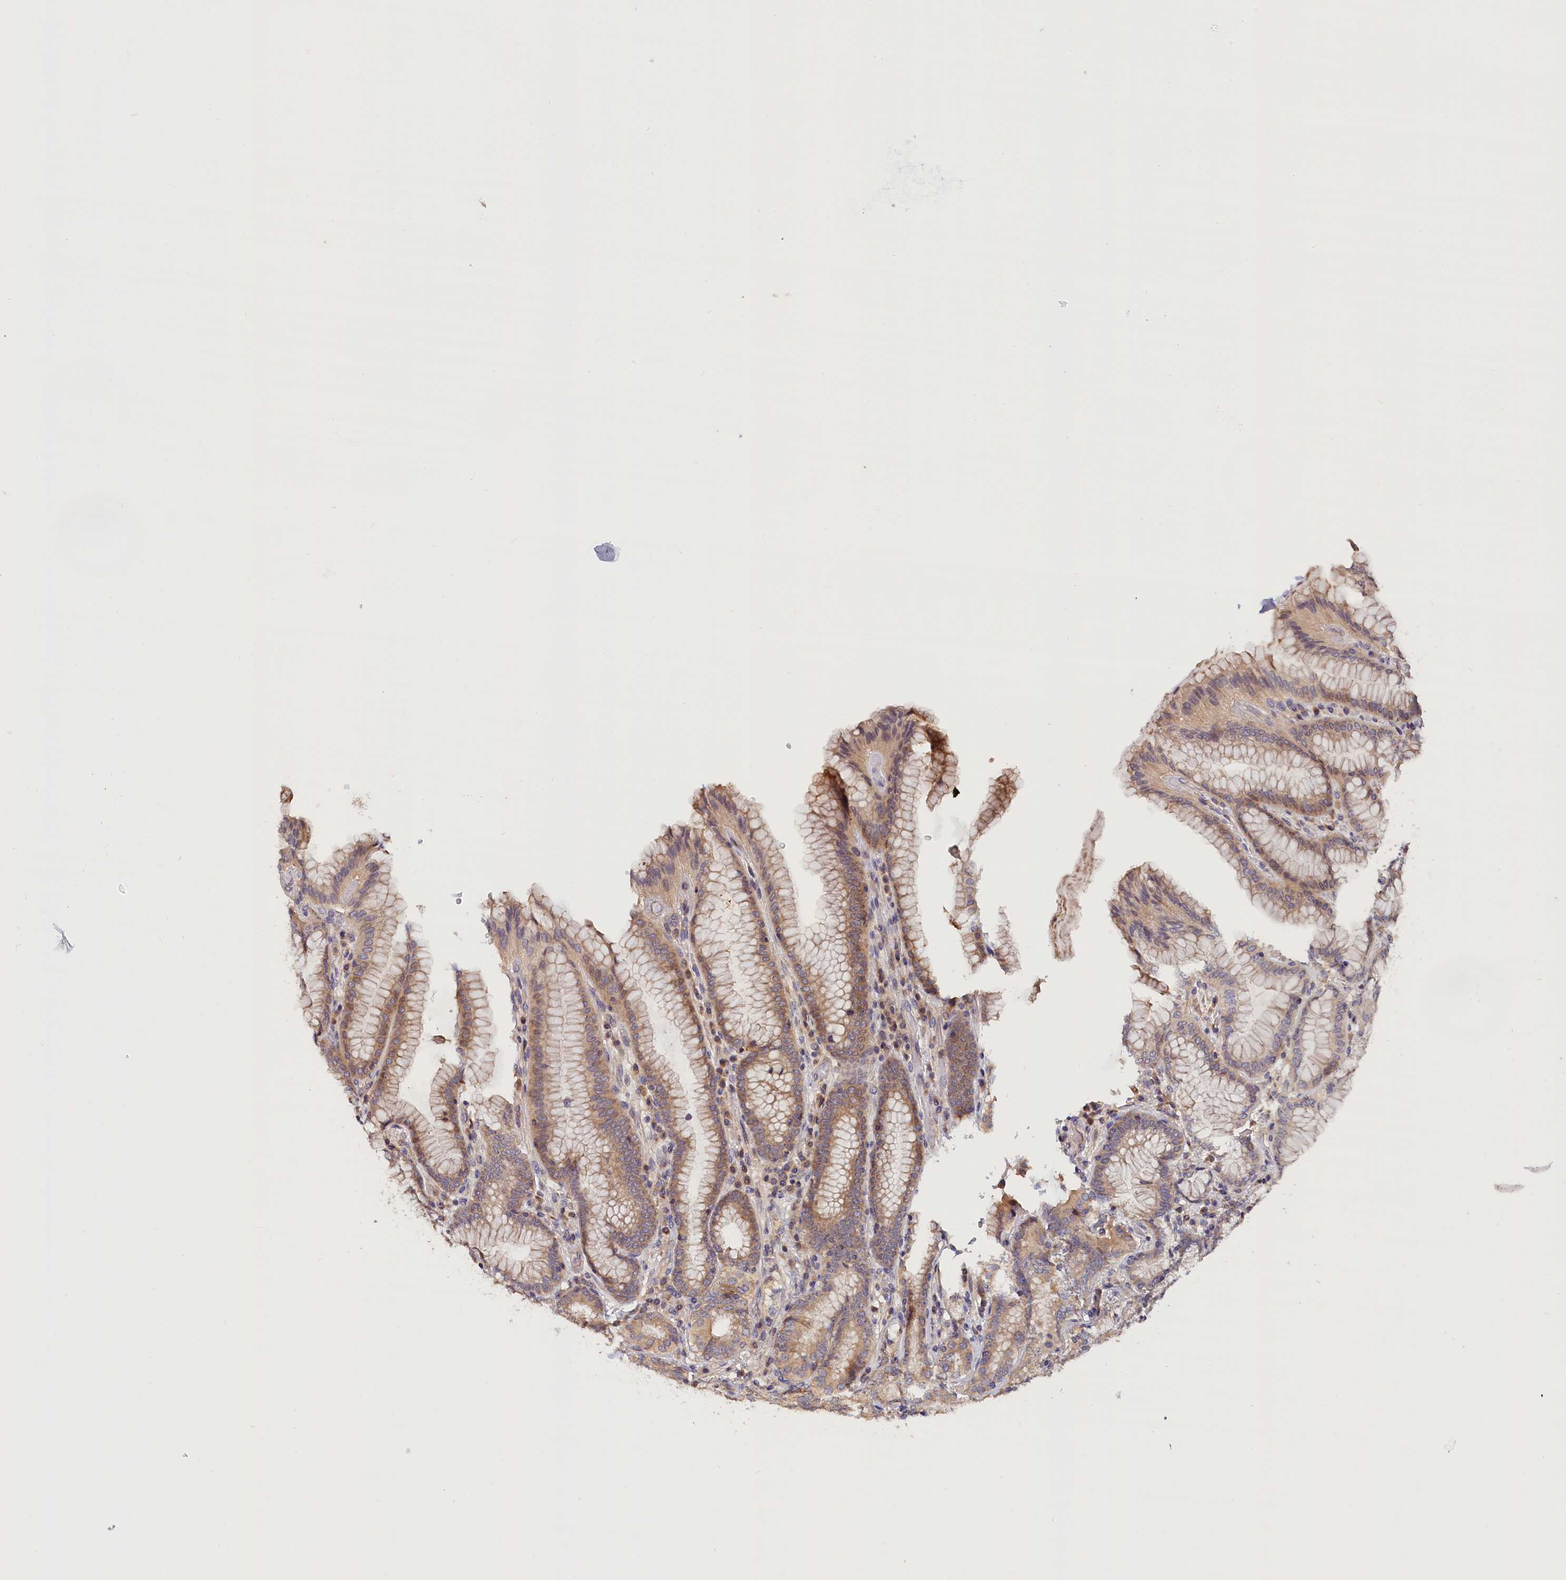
{"staining": {"intensity": "strong", "quantity": "25%-75%", "location": "cytoplasmic/membranous"}, "tissue": "stomach", "cell_type": "Glandular cells", "image_type": "normal", "snomed": [{"axis": "morphology", "description": "Normal tissue, NOS"}, {"axis": "topography", "description": "Stomach, upper"}, {"axis": "topography", "description": "Stomach, lower"}], "caption": "Protein analysis of normal stomach demonstrates strong cytoplasmic/membranous positivity in approximately 25%-75% of glandular cells.", "gene": "KATNB1", "patient": {"sex": "female", "age": 76}}